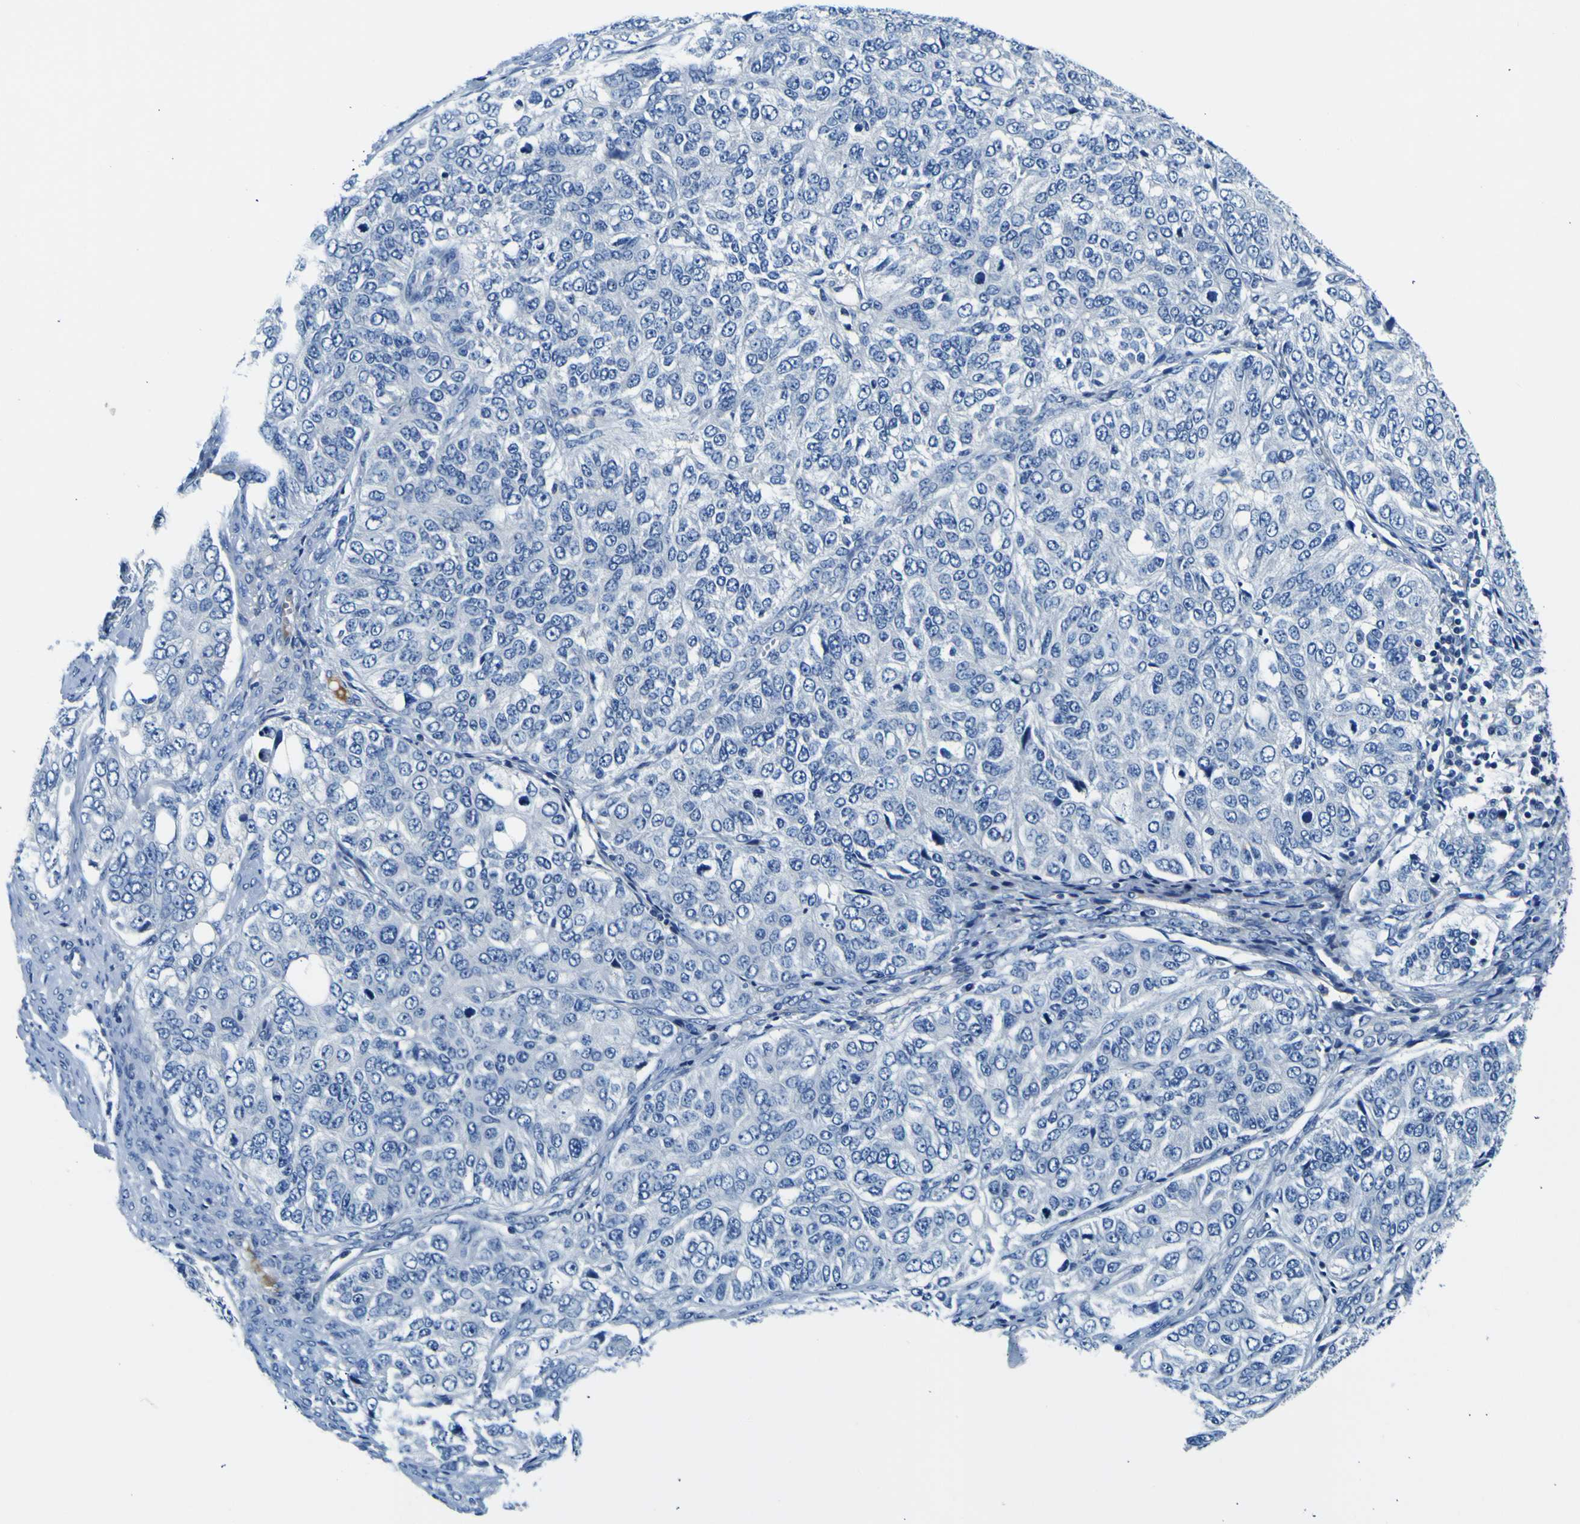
{"staining": {"intensity": "negative", "quantity": "none", "location": "none"}, "tissue": "ovarian cancer", "cell_type": "Tumor cells", "image_type": "cancer", "snomed": [{"axis": "morphology", "description": "Carcinoma, endometroid"}, {"axis": "topography", "description": "Ovary"}], "caption": "A micrograph of human ovarian endometroid carcinoma is negative for staining in tumor cells.", "gene": "ADGRA2", "patient": {"sex": "female", "age": 51}}